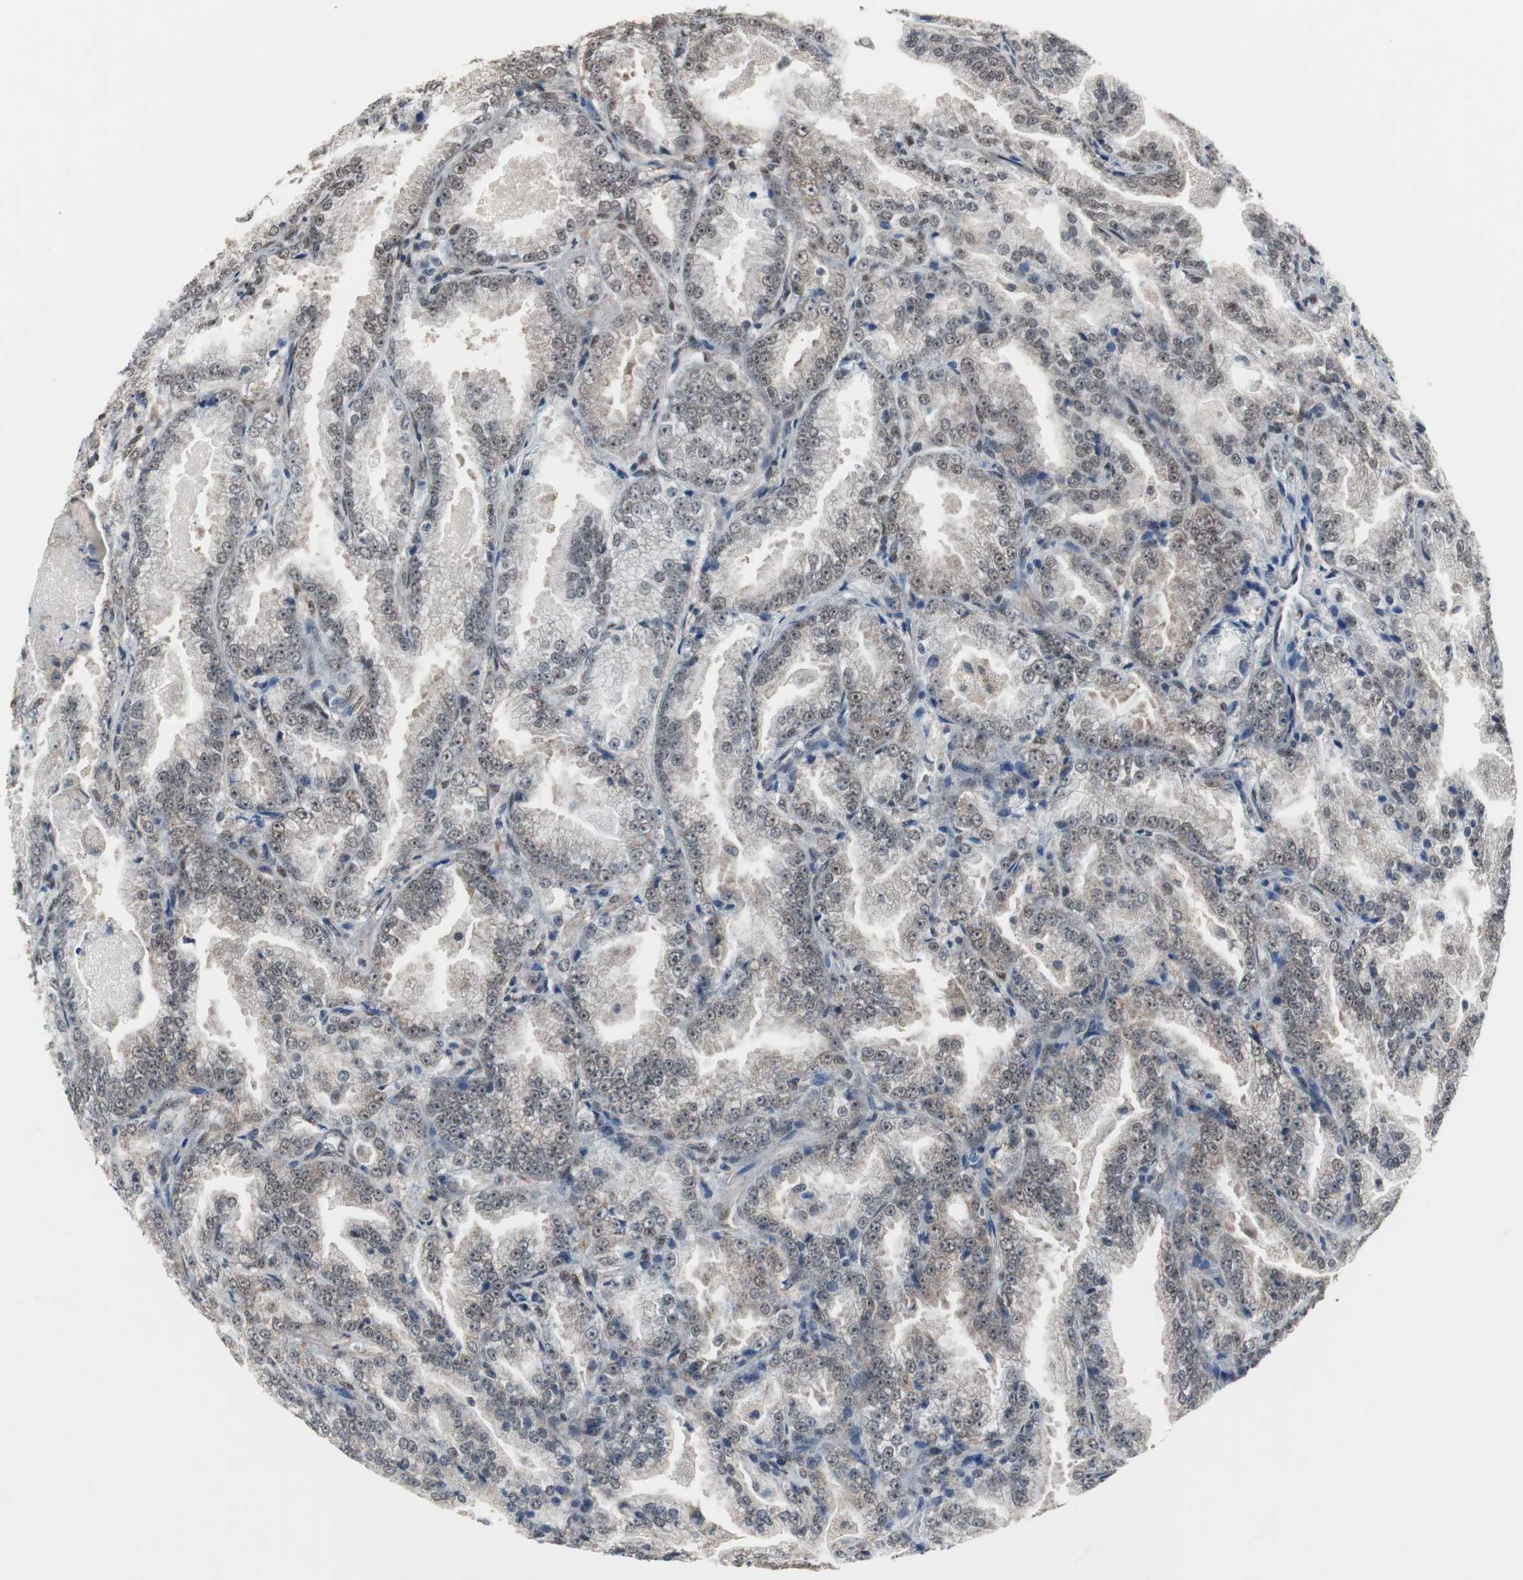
{"staining": {"intensity": "weak", "quantity": ">75%", "location": "nuclear"}, "tissue": "prostate cancer", "cell_type": "Tumor cells", "image_type": "cancer", "snomed": [{"axis": "morphology", "description": "Adenocarcinoma, High grade"}, {"axis": "topography", "description": "Prostate"}], "caption": "Immunohistochemistry histopathology image of neoplastic tissue: prostate high-grade adenocarcinoma stained using immunohistochemistry (IHC) shows low levels of weak protein expression localized specifically in the nuclear of tumor cells, appearing as a nuclear brown color.", "gene": "ZHX2", "patient": {"sex": "male", "age": 61}}